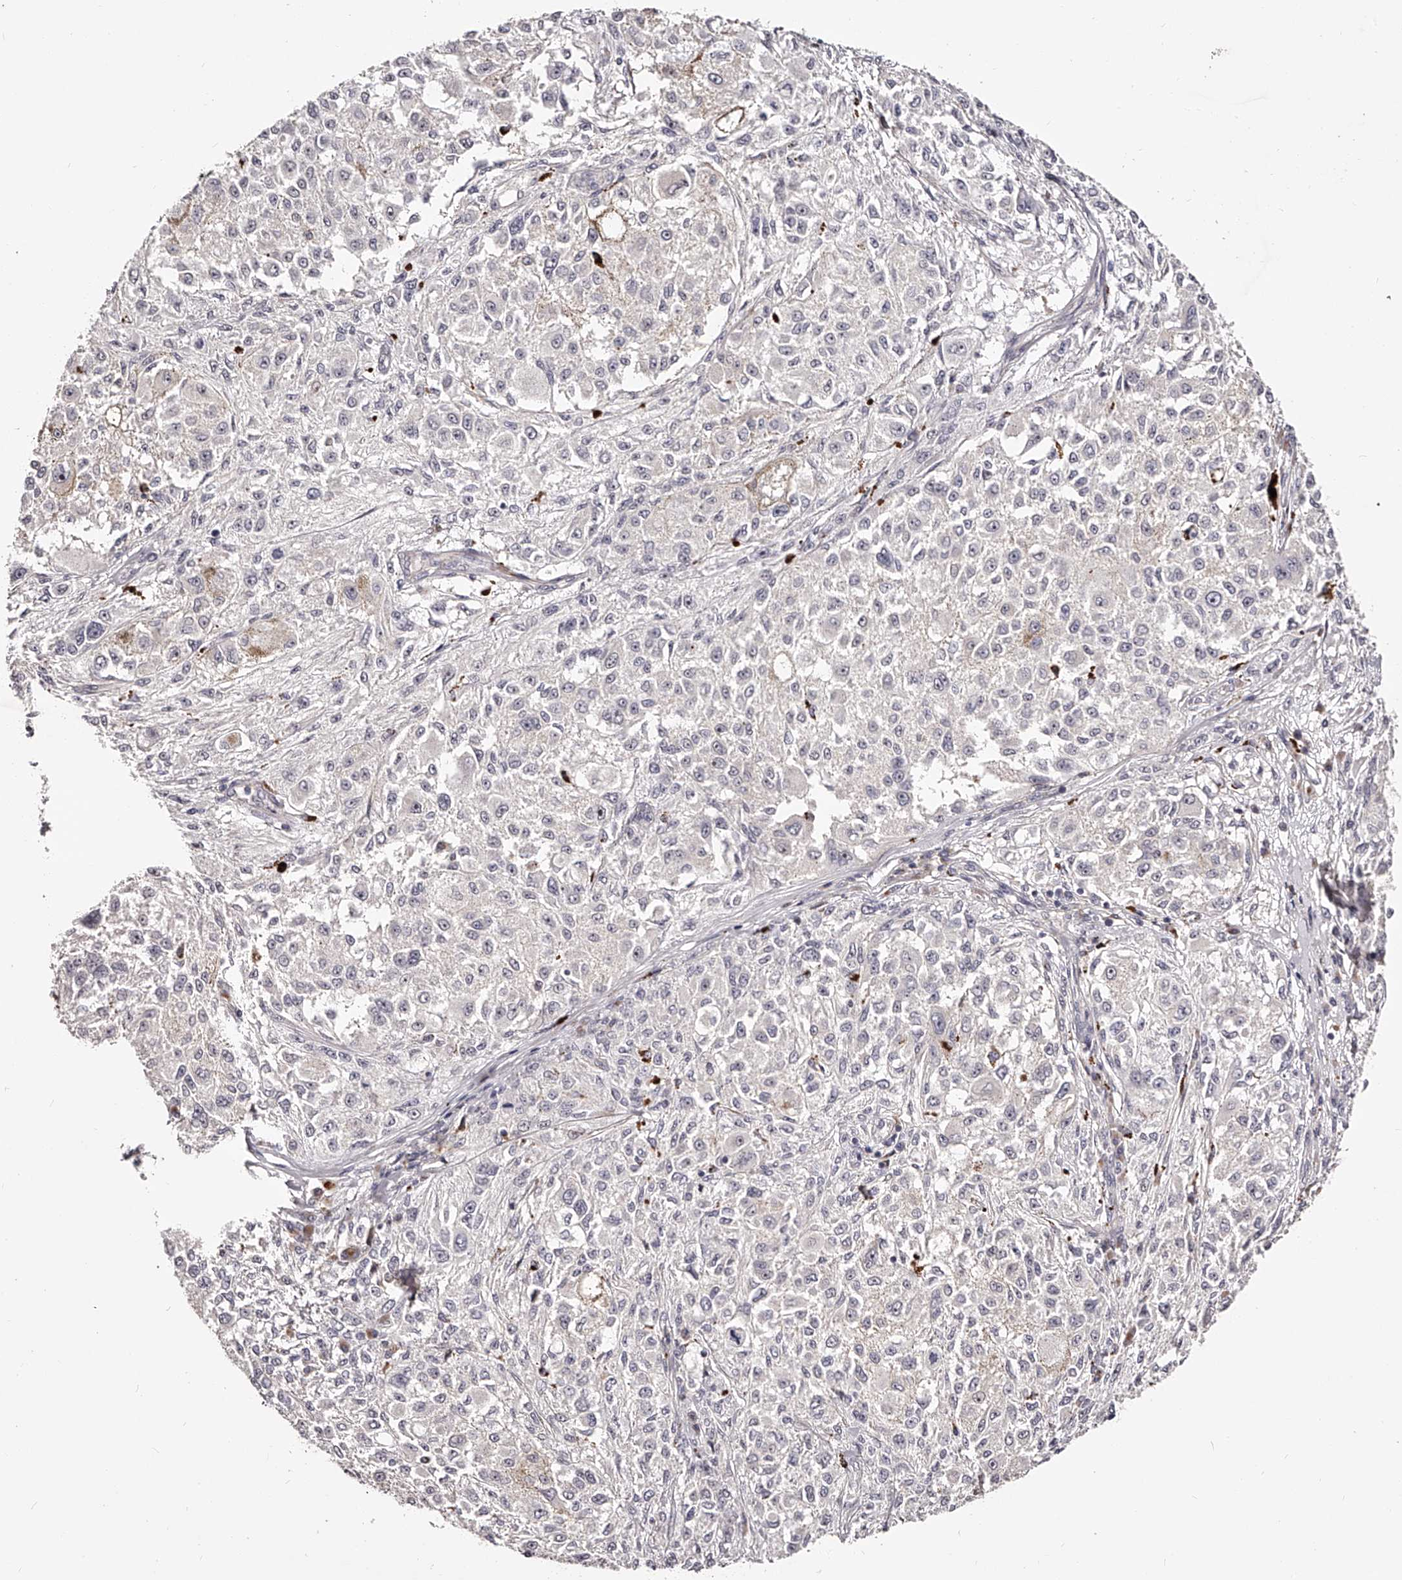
{"staining": {"intensity": "weak", "quantity": "<25%", "location": "nuclear"}, "tissue": "melanoma", "cell_type": "Tumor cells", "image_type": "cancer", "snomed": [{"axis": "morphology", "description": "Necrosis, NOS"}, {"axis": "morphology", "description": "Malignant melanoma, NOS"}, {"axis": "topography", "description": "Skin"}], "caption": "An image of human melanoma is negative for staining in tumor cells.", "gene": "ZNF502", "patient": {"sex": "female", "age": 87}}